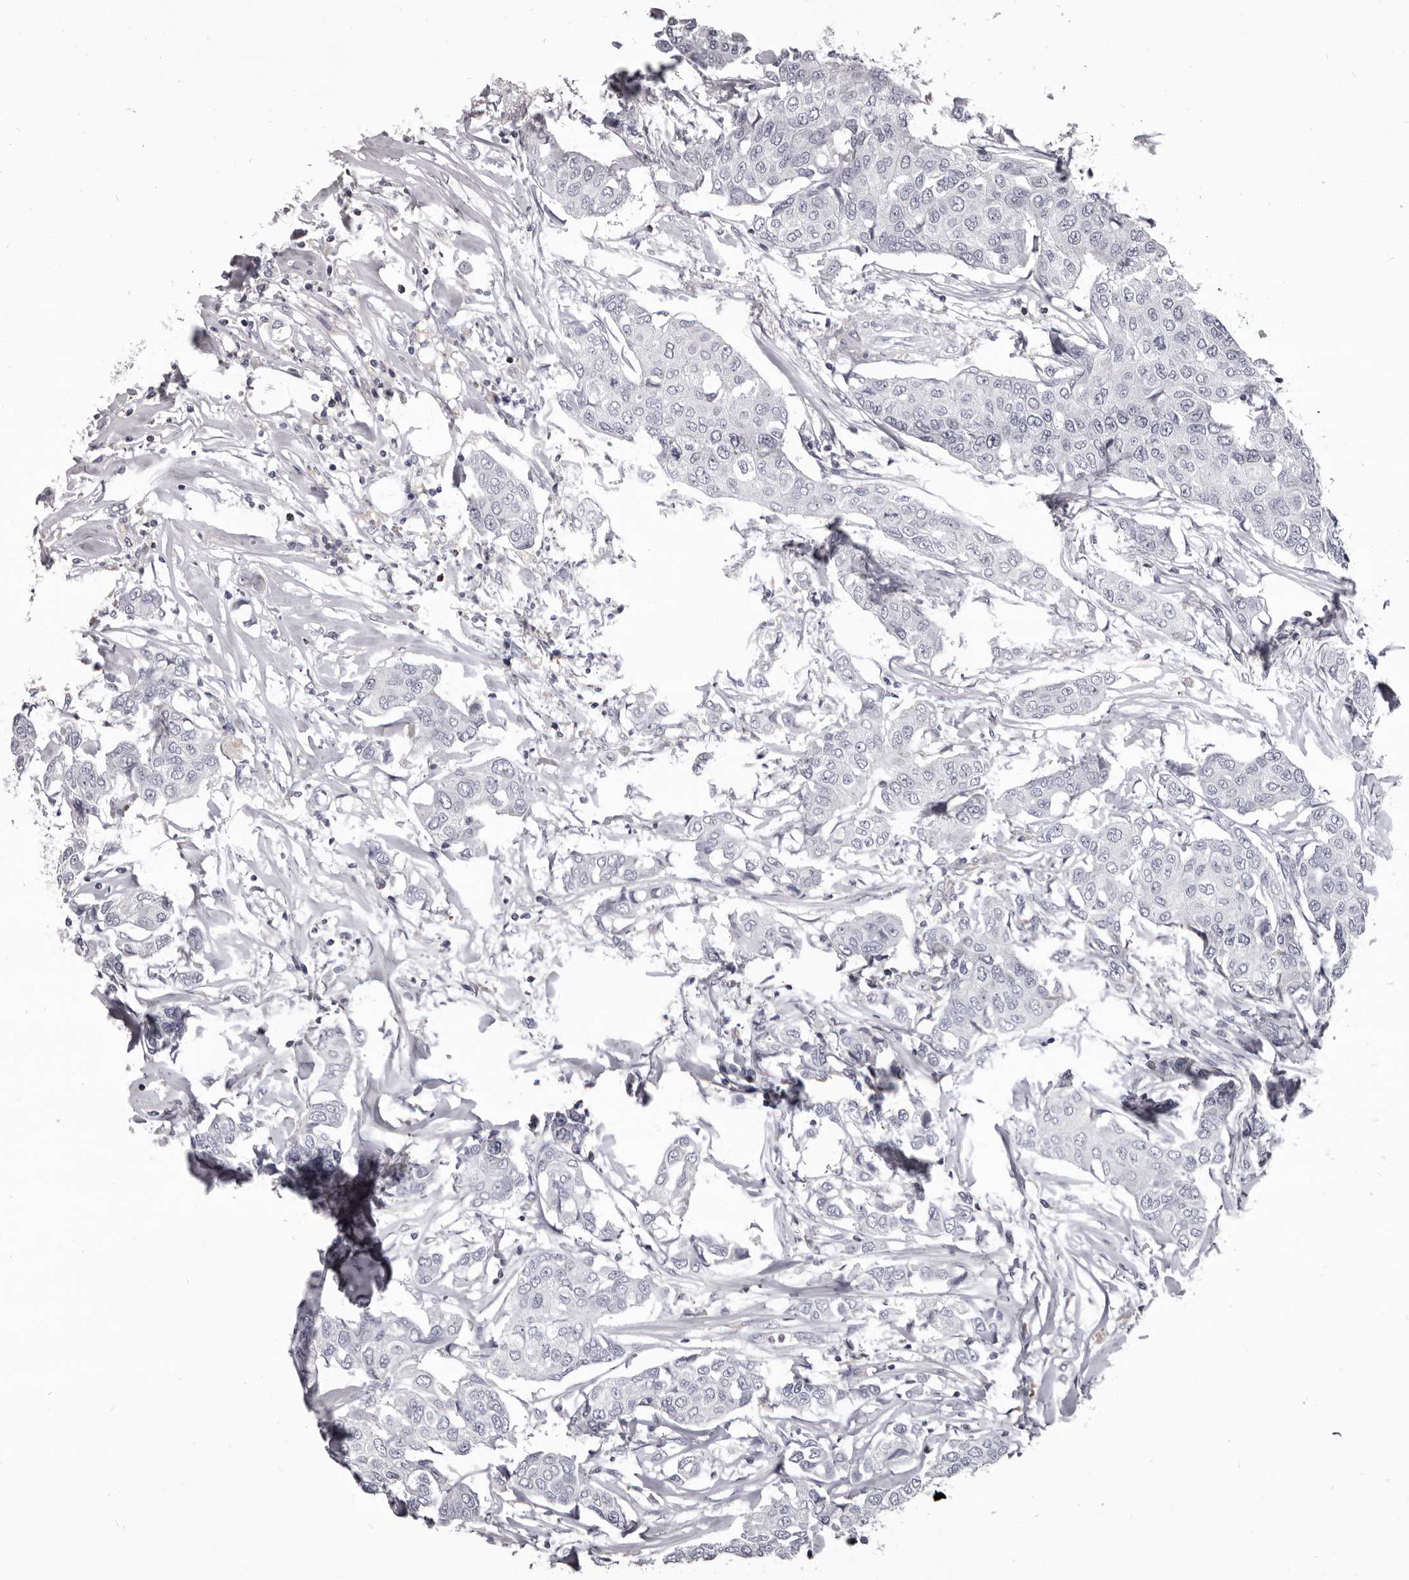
{"staining": {"intensity": "negative", "quantity": "none", "location": "none"}, "tissue": "breast cancer", "cell_type": "Tumor cells", "image_type": "cancer", "snomed": [{"axis": "morphology", "description": "Duct carcinoma"}, {"axis": "topography", "description": "Breast"}], "caption": "Micrograph shows no significant protein positivity in tumor cells of intraductal carcinoma (breast).", "gene": "GZMH", "patient": {"sex": "female", "age": 80}}